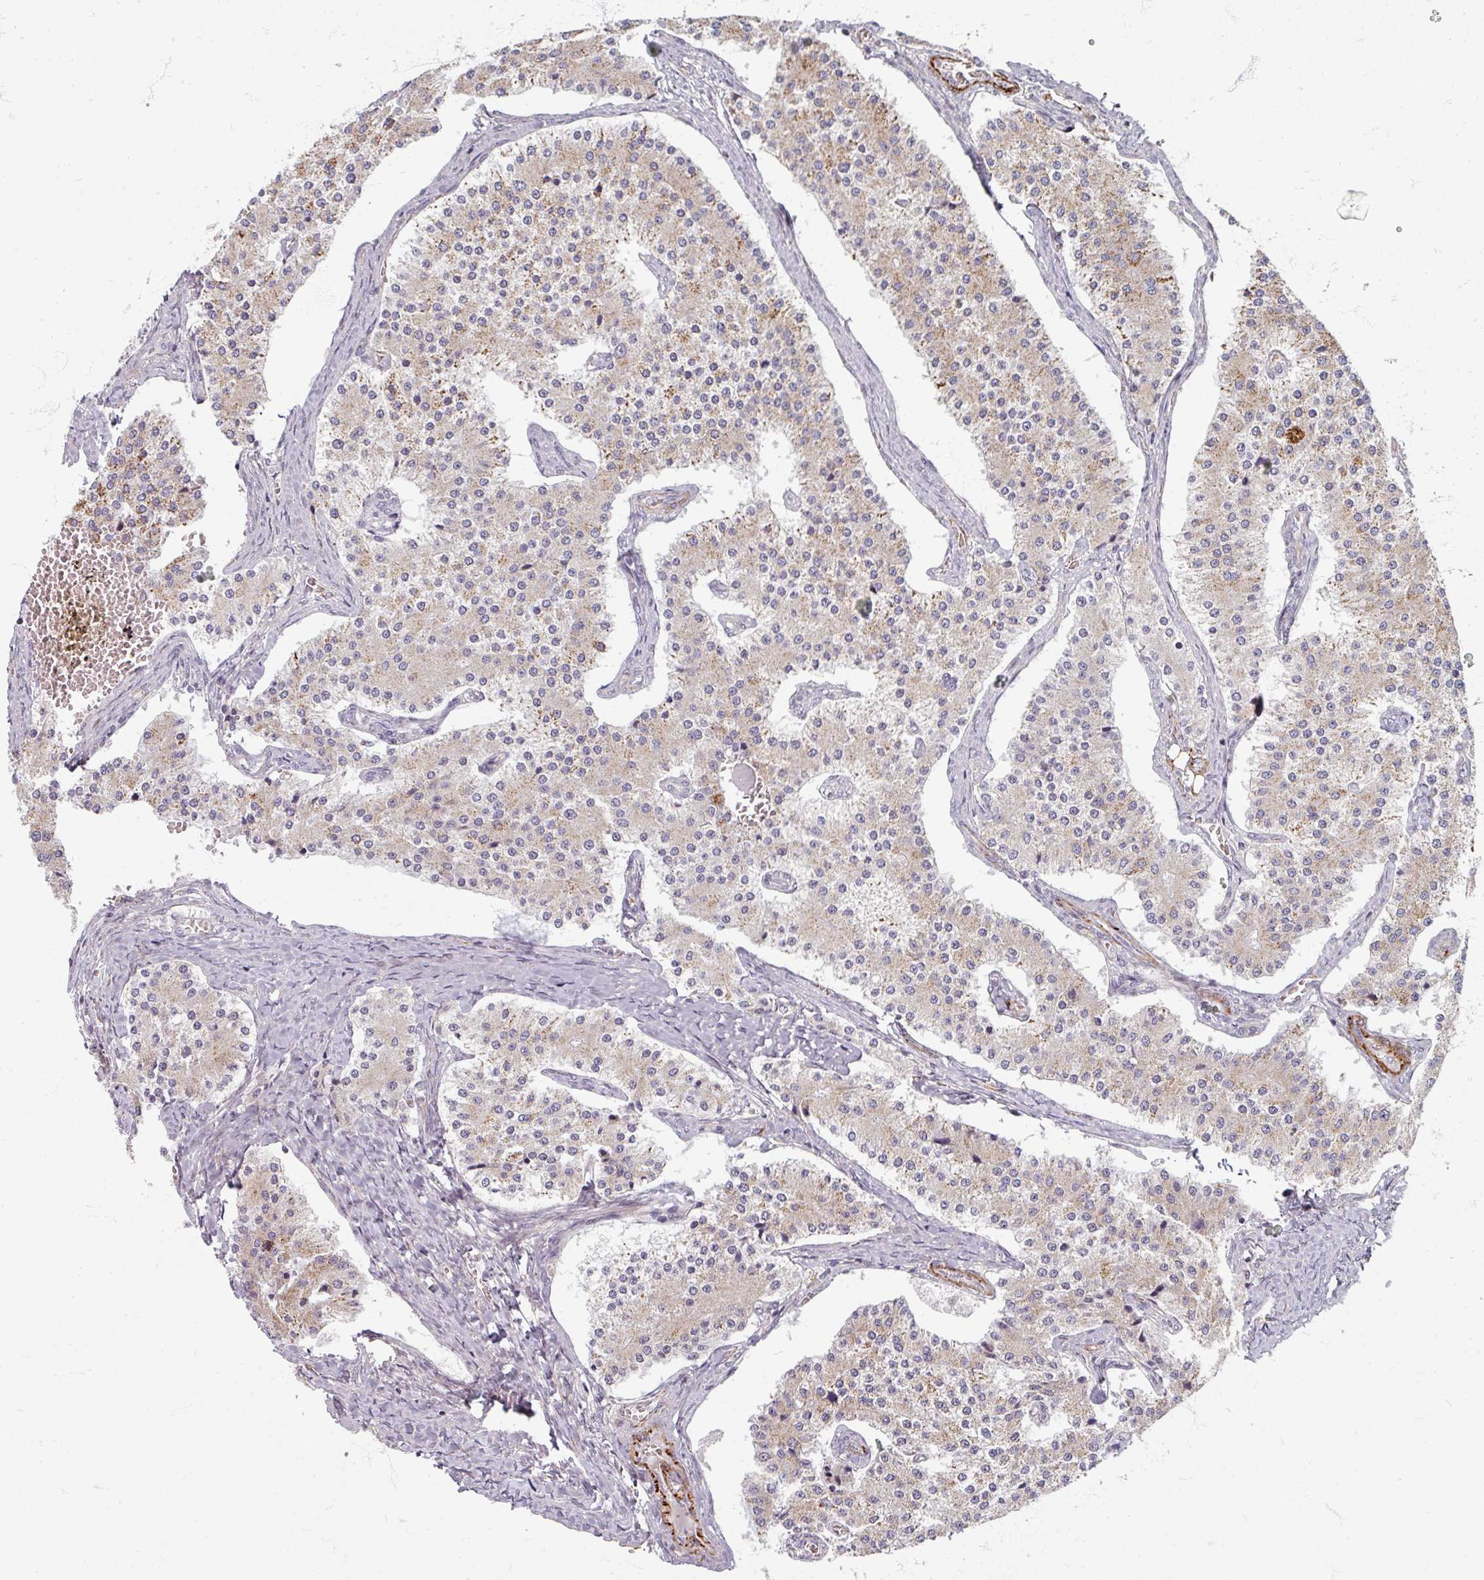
{"staining": {"intensity": "weak", "quantity": "<25%", "location": "cytoplasmic/membranous"}, "tissue": "carcinoid", "cell_type": "Tumor cells", "image_type": "cancer", "snomed": [{"axis": "morphology", "description": "Carcinoid, malignant, NOS"}, {"axis": "topography", "description": "Colon"}], "caption": "IHC histopathology image of carcinoid (malignant) stained for a protein (brown), which shows no positivity in tumor cells. (Stains: DAB immunohistochemistry with hematoxylin counter stain, Microscopy: brightfield microscopy at high magnification).", "gene": "GABARAPL1", "patient": {"sex": "female", "age": 52}}